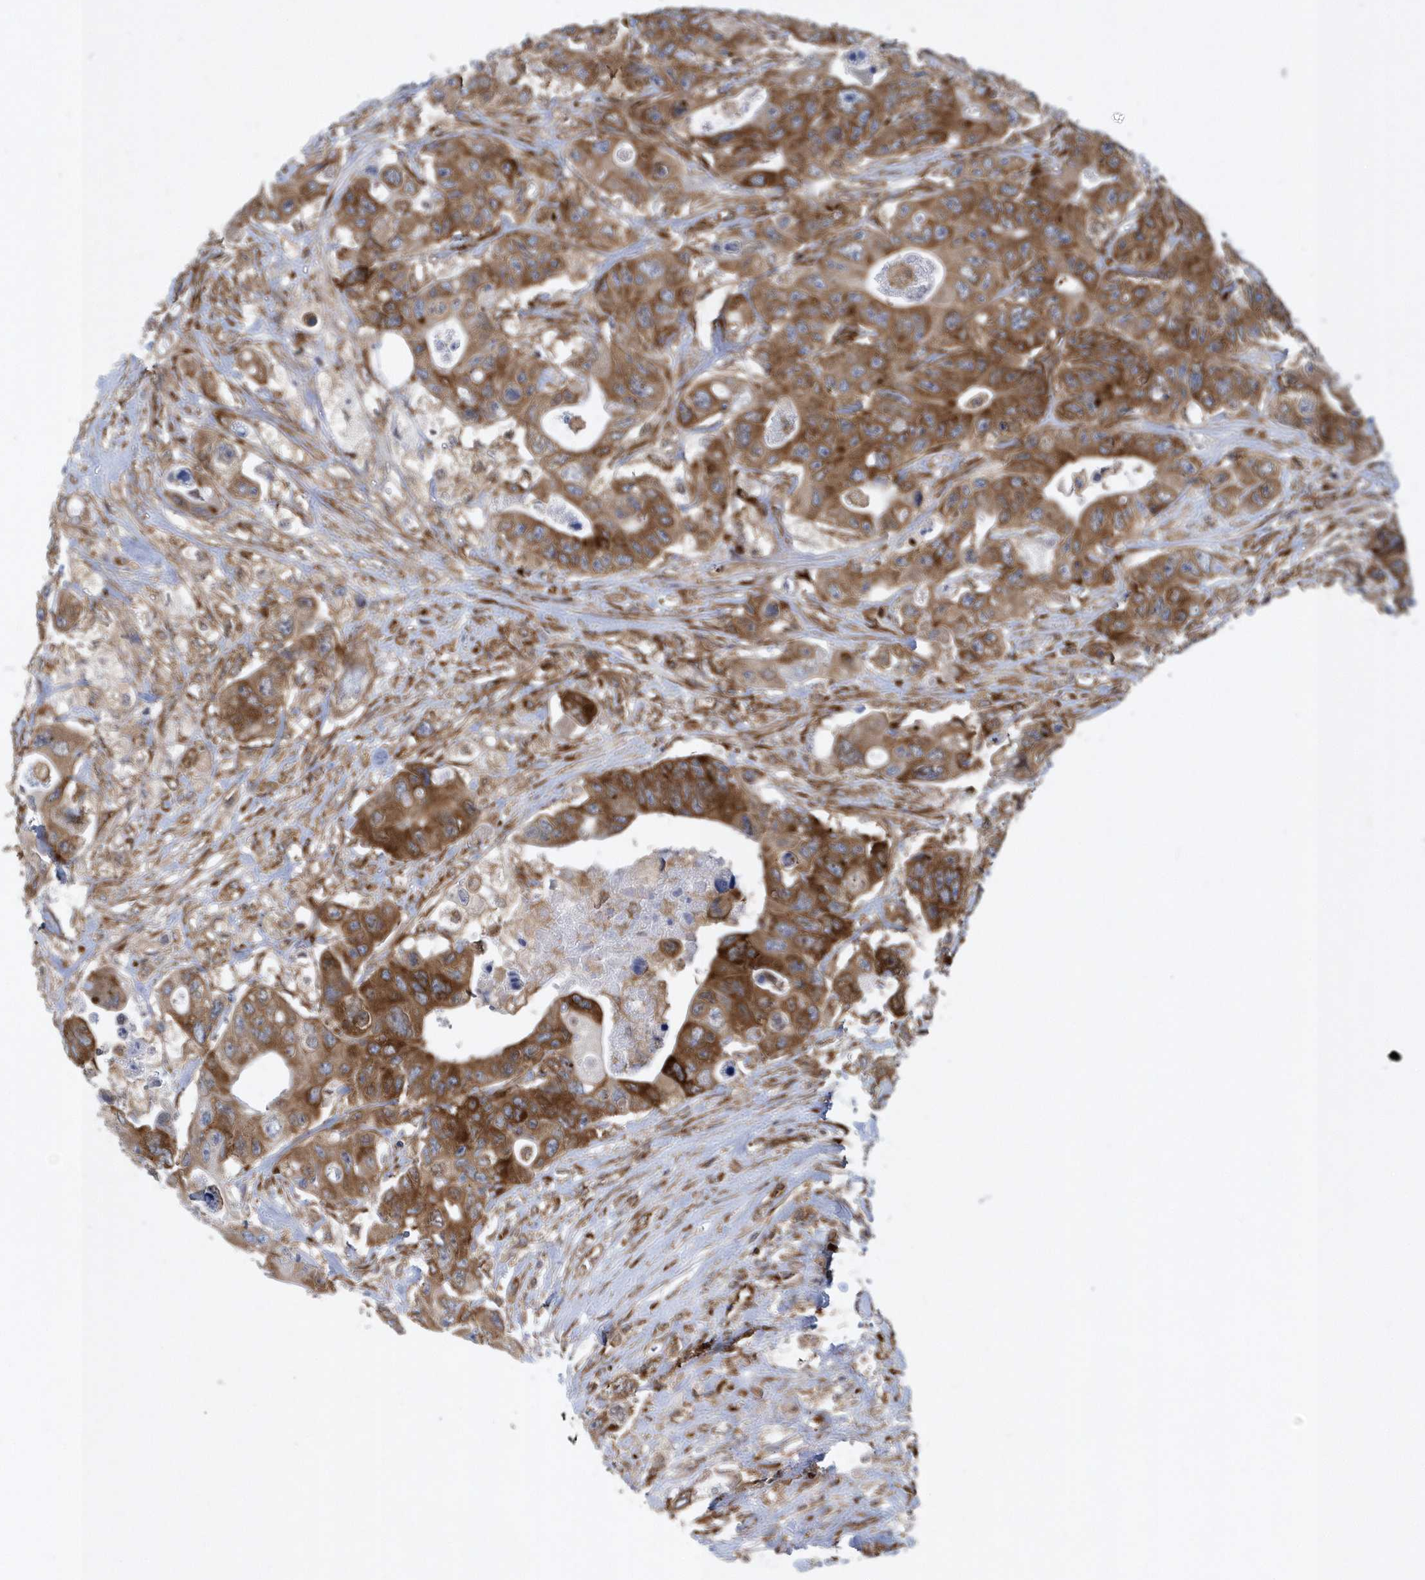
{"staining": {"intensity": "moderate", "quantity": ">75%", "location": "cytoplasmic/membranous"}, "tissue": "colorectal cancer", "cell_type": "Tumor cells", "image_type": "cancer", "snomed": [{"axis": "morphology", "description": "Adenocarcinoma, NOS"}, {"axis": "topography", "description": "Colon"}], "caption": "DAB (3,3'-diaminobenzidine) immunohistochemical staining of human adenocarcinoma (colorectal) displays moderate cytoplasmic/membranous protein staining in approximately >75% of tumor cells.", "gene": "PHF1", "patient": {"sex": "female", "age": 46}}